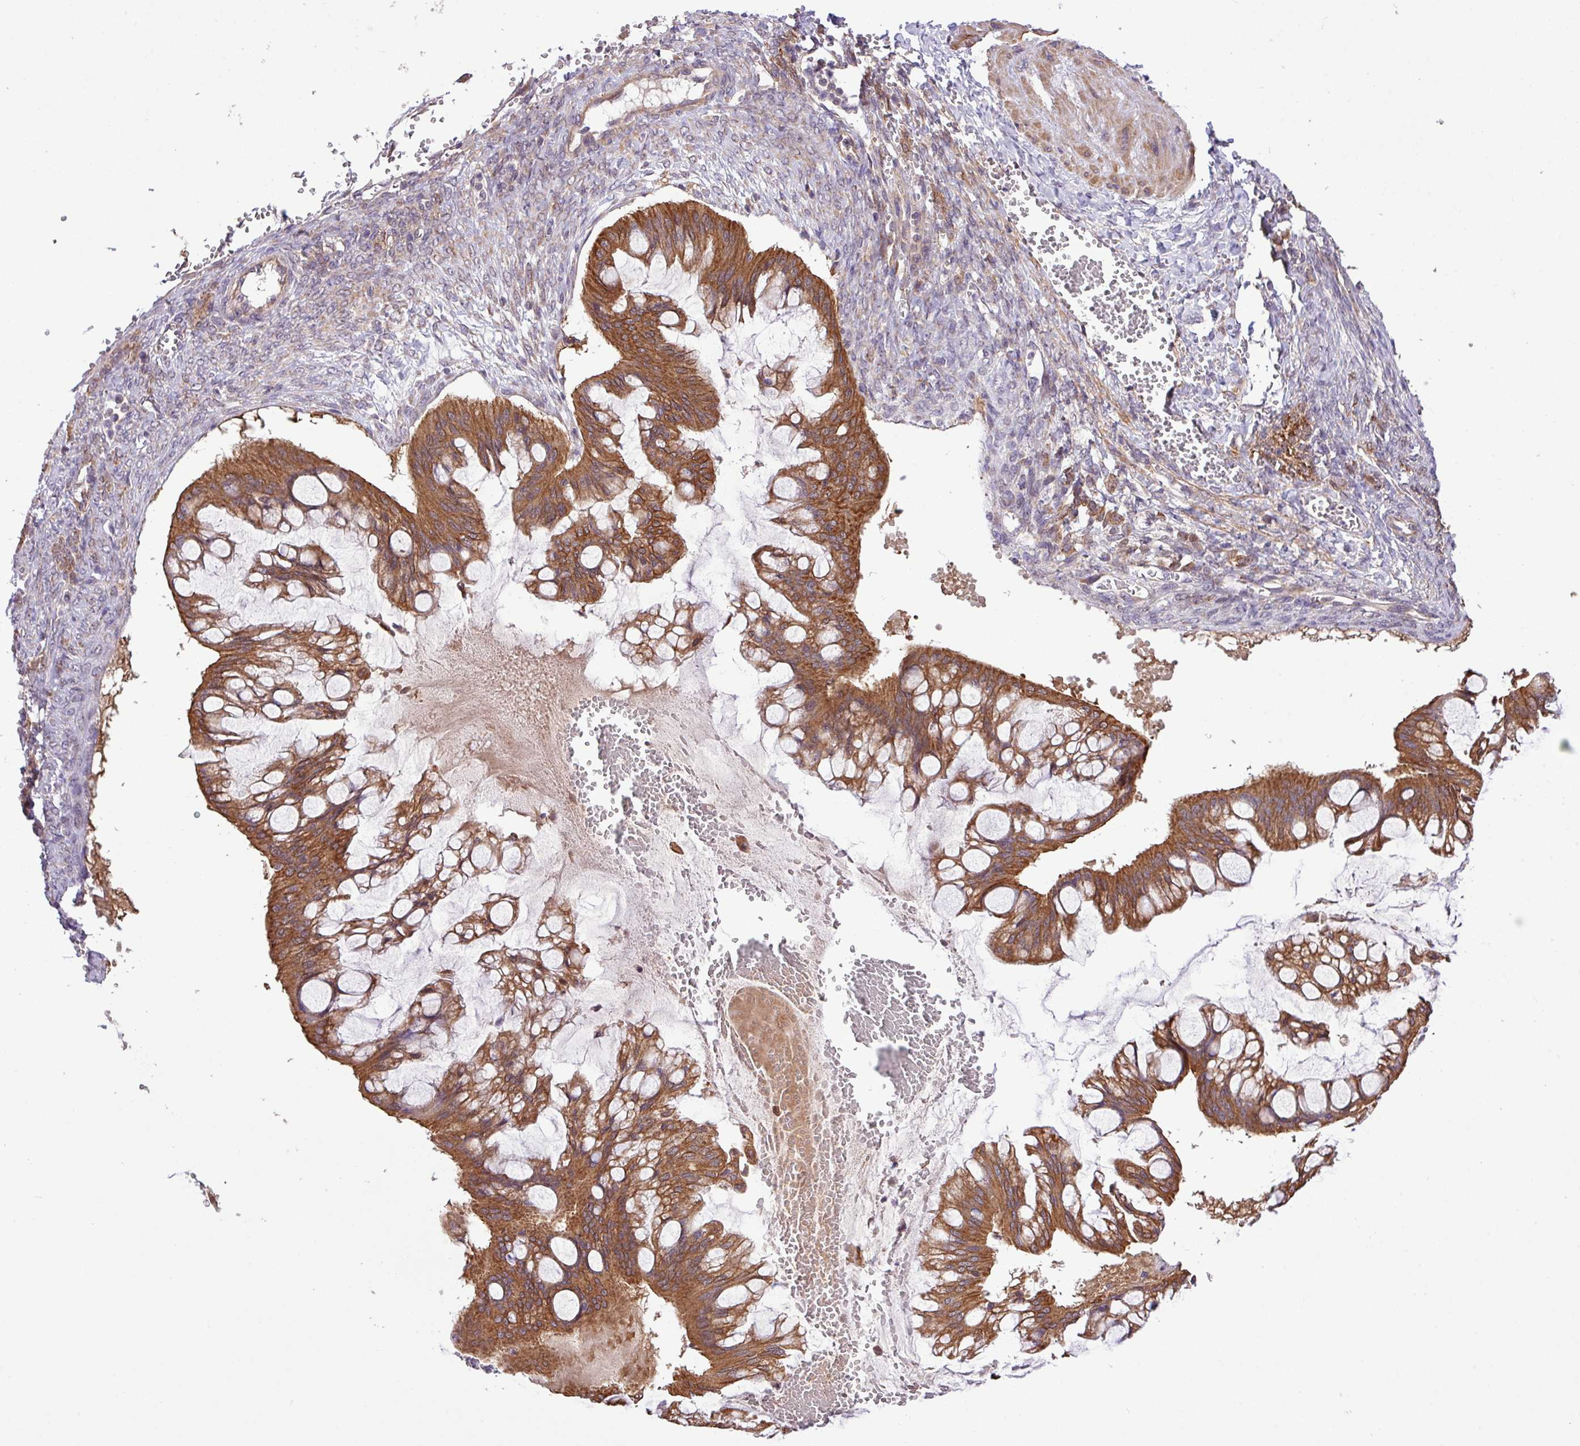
{"staining": {"intensity": "moderate", "quantity": ">75%", "location": "cytoplasmic/membranous"}, "tissue": "ovarian cancer", "cell_type": "Tumor cells", "image_type": "cancer", "snomed": [{"axis": "morphology", "description": "Cystadenocarcinoma, mucinous, NOS"}, {"axis": "topography", "description": "Ovary"}], "caption": "Brown immunohistochemical staining in human ovarian mucinous cystadenocarcinoma reveals moderate cytoplasmic/membranous expression in about >75% of tumor cells.", "gene": "TIMM10B", "patient": {"sex": "female", "age": 73}}